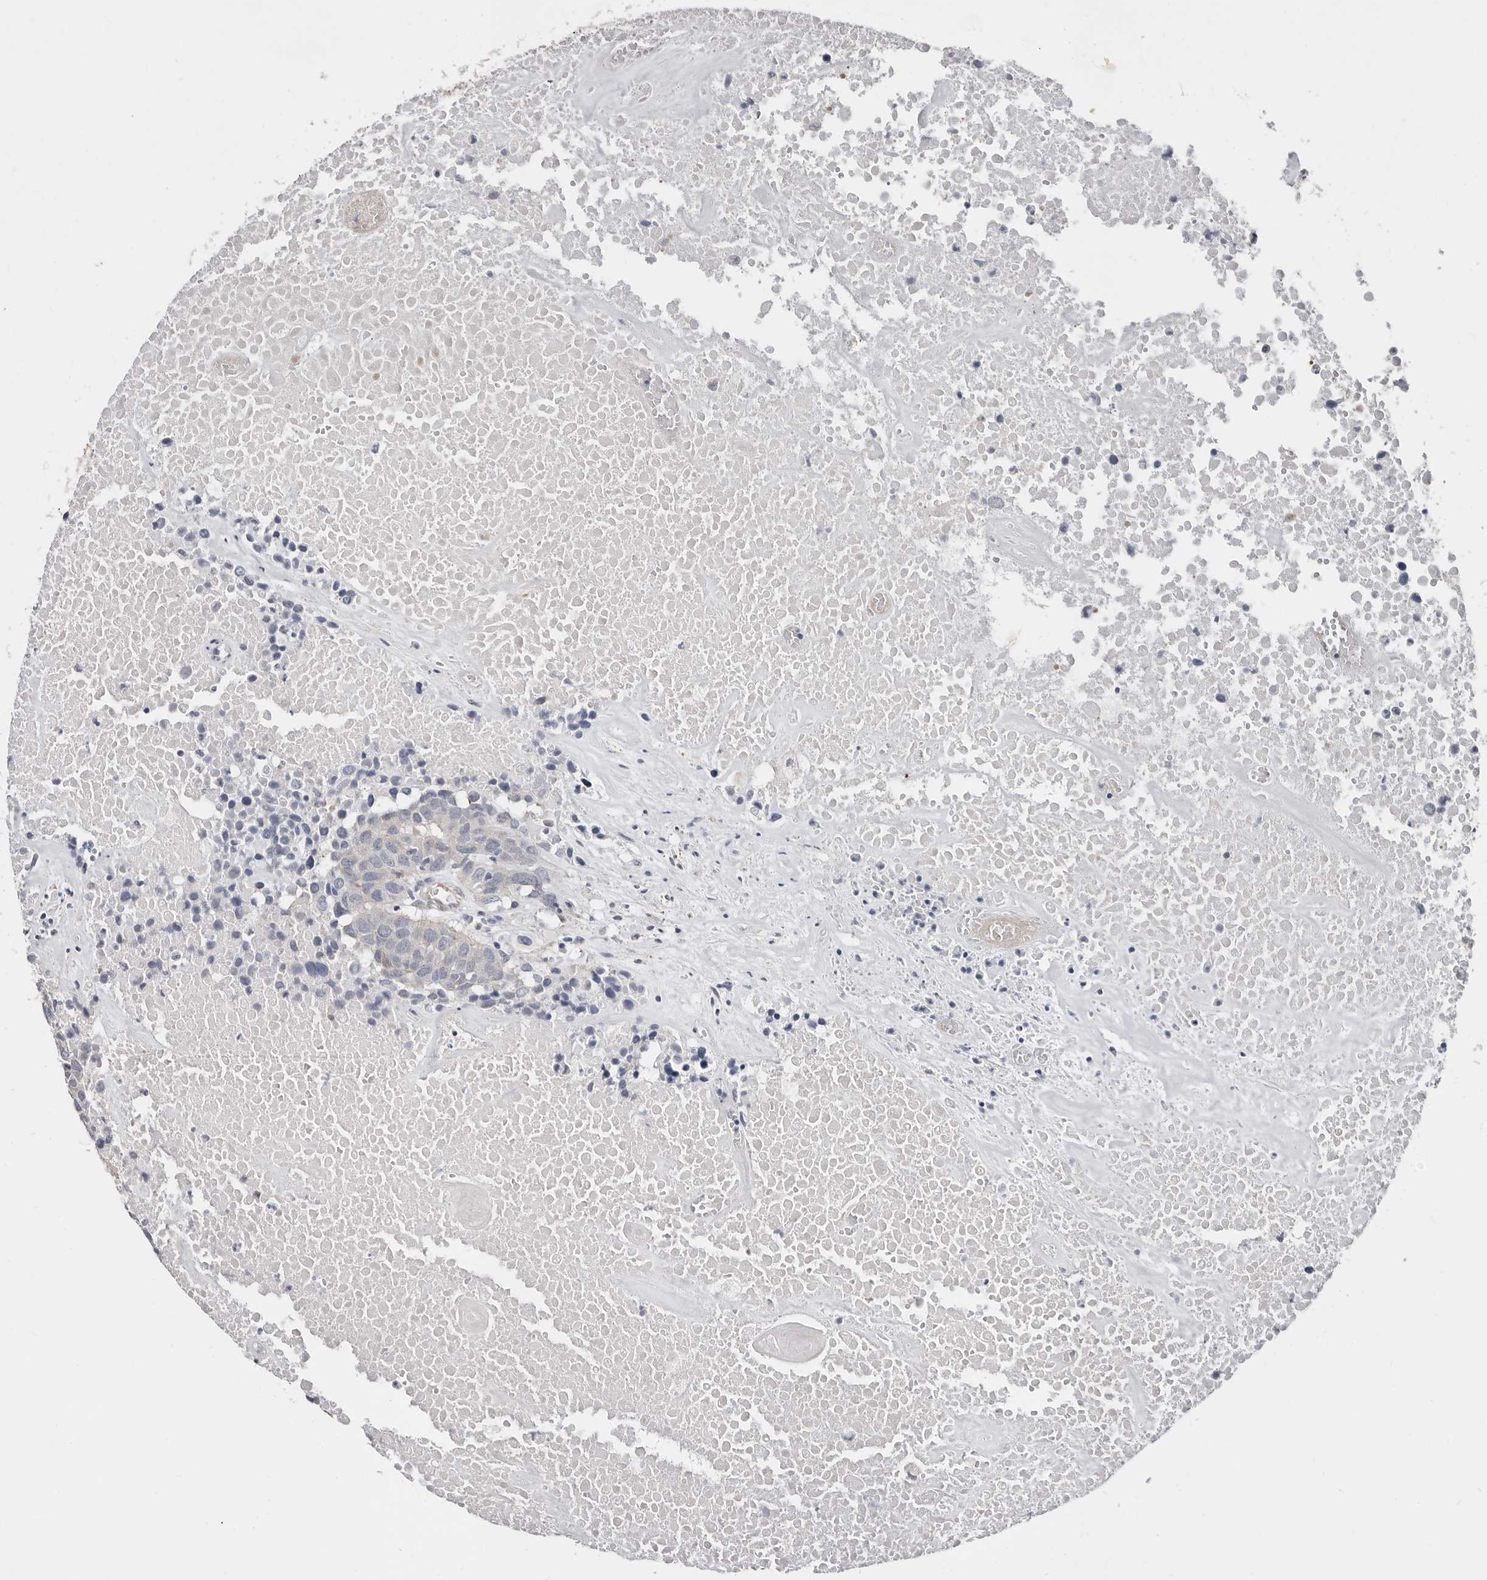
{"staining": {"intensity": "negative", "quantity": "none", "location": "none"}, "tissue": "head and neck cancer", "cell_type": "Tumor cells", "image_type": "cancer", "snomed": [{"axis": "morphology", "description": "Squamous cell carcinoma, NOS"}, {"axis": "topography", "description": "Head-Neck"}], "caption": "A high-resolution photomicrograph shows immunohistochemistry (IHC) staining of head and neck cancer (squamous cell carcinoma), which exhibits no significant staining in tumor cells.", "gene": "ASRGL1", "patient": {"sex": "male", "age": 66}}